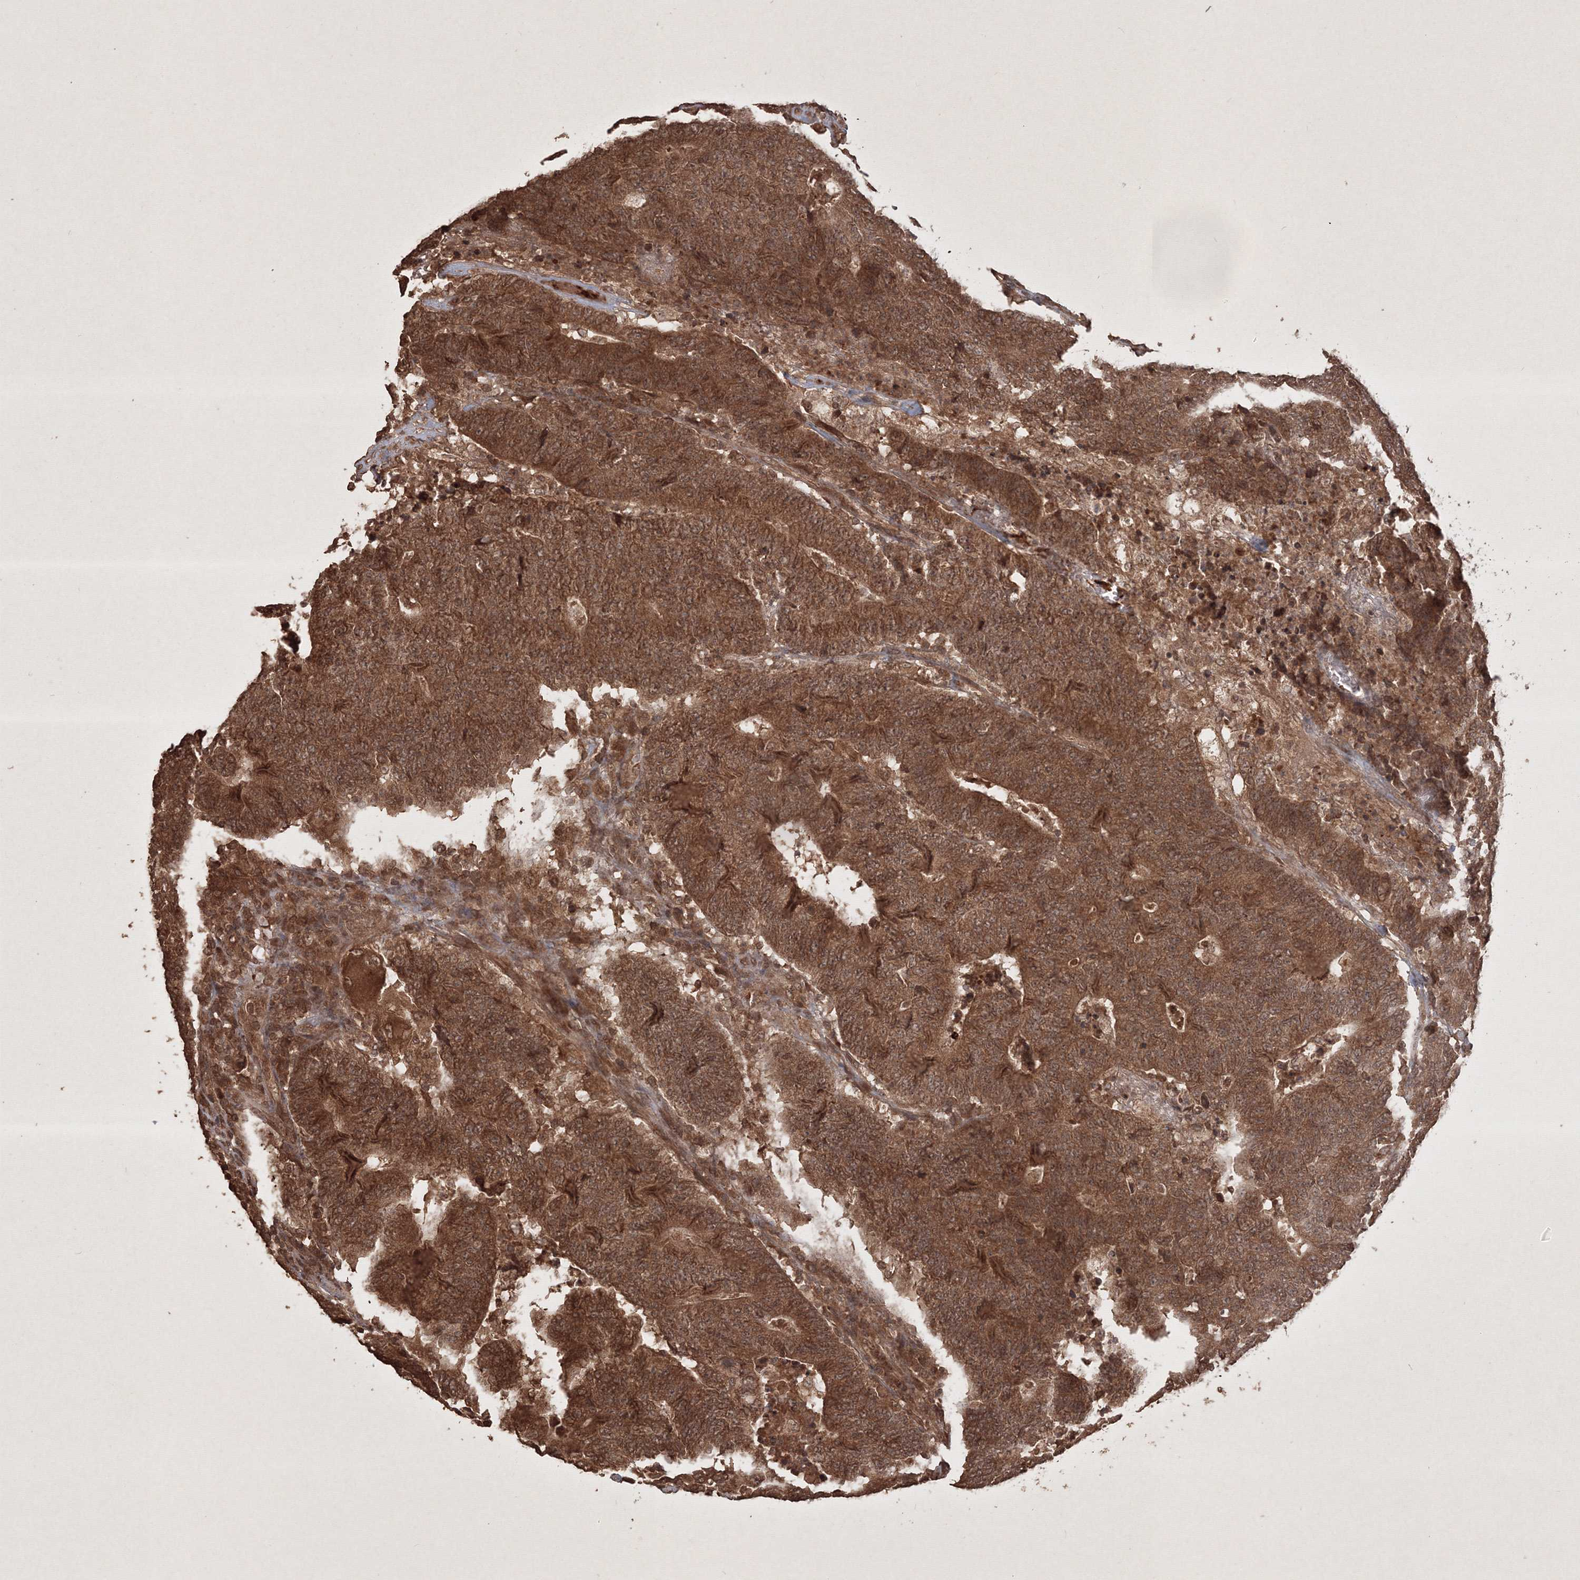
{"staining": {"intensity": "moderate", "quantity": ">75%", "location": "cytoplasmic/membranous,nuclear"}, "tissue": "colorectal cancer", "cell_type": "Tumor cells", "image_type": "cancer", "snomed": [{"axis": "morphology", "description": "Normal tissue, NOS"}, {"axis": "morphology", "description": "Adenocarcinoma, NOS"}, {"axis": "topography", "description": "Colon"}], "caption": "Immunohistochemical staining of colorectal cancer (adenocarcinoma) exhibits medium levels of moderate cytoplasmic/membranous and nuclear positivity in about >75% of tumor cells. (DAB IHC with brightfield microscopy, high magnification).", "gene": "PELI3", "patient": {"sex": "female", "age": 75}}